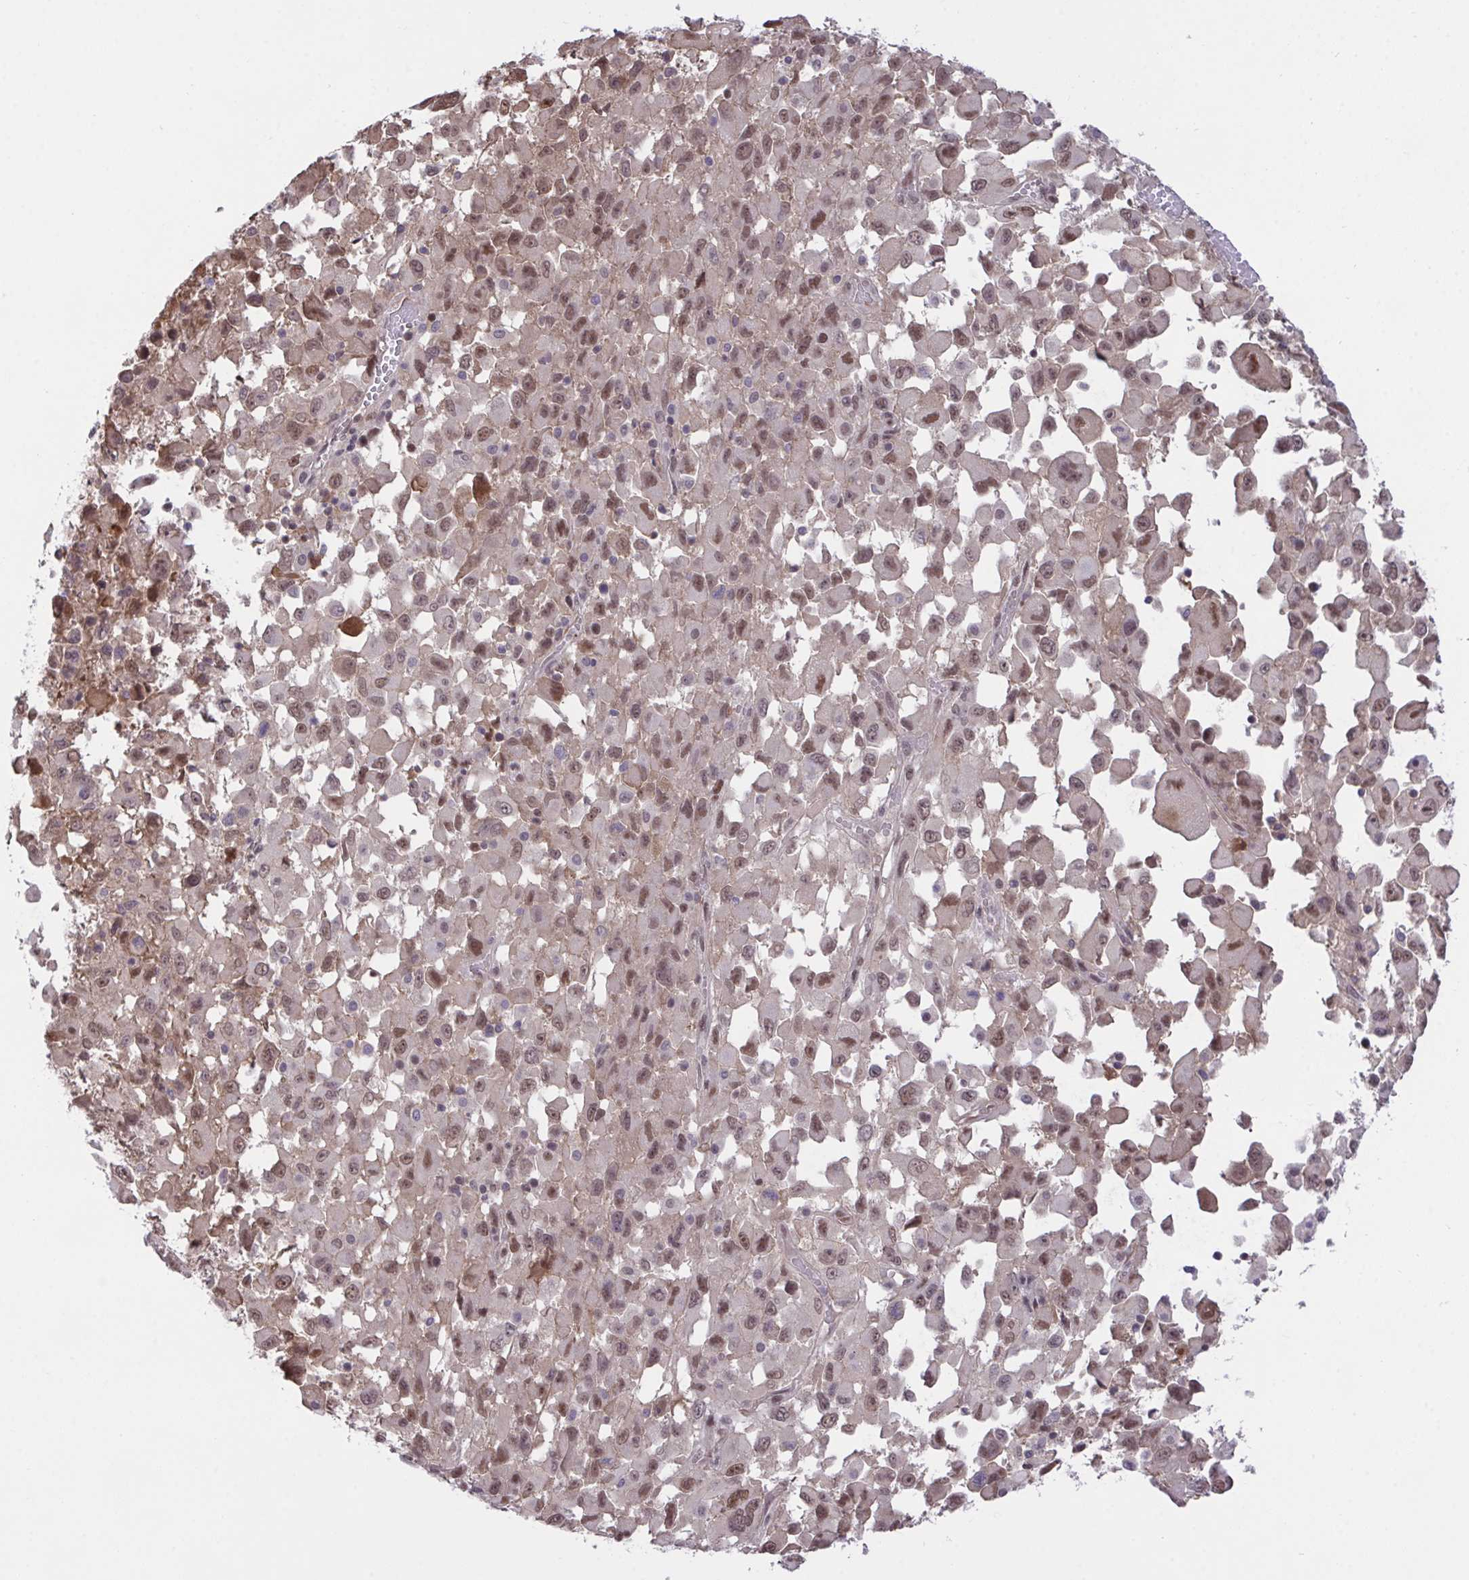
{"staining": {"intensity": "moderate", "quantity": "<25%", "location": "nuclear"}, "tissue": "melanoma", "cell_type": "Tumor cells", "image_type": "cancer", "snomed": [{"axis": "morphology", "description": "Malignant melanoma, Metastatic site"}, {"axis": "topography", "description": "Soft tissue"}], "caption": "Moderate nuclear staining is appreciated in about <25% of tumor cells in melanoma.", "gene": "ZNF444", "patient": {"sex": "male", "age": 50}}